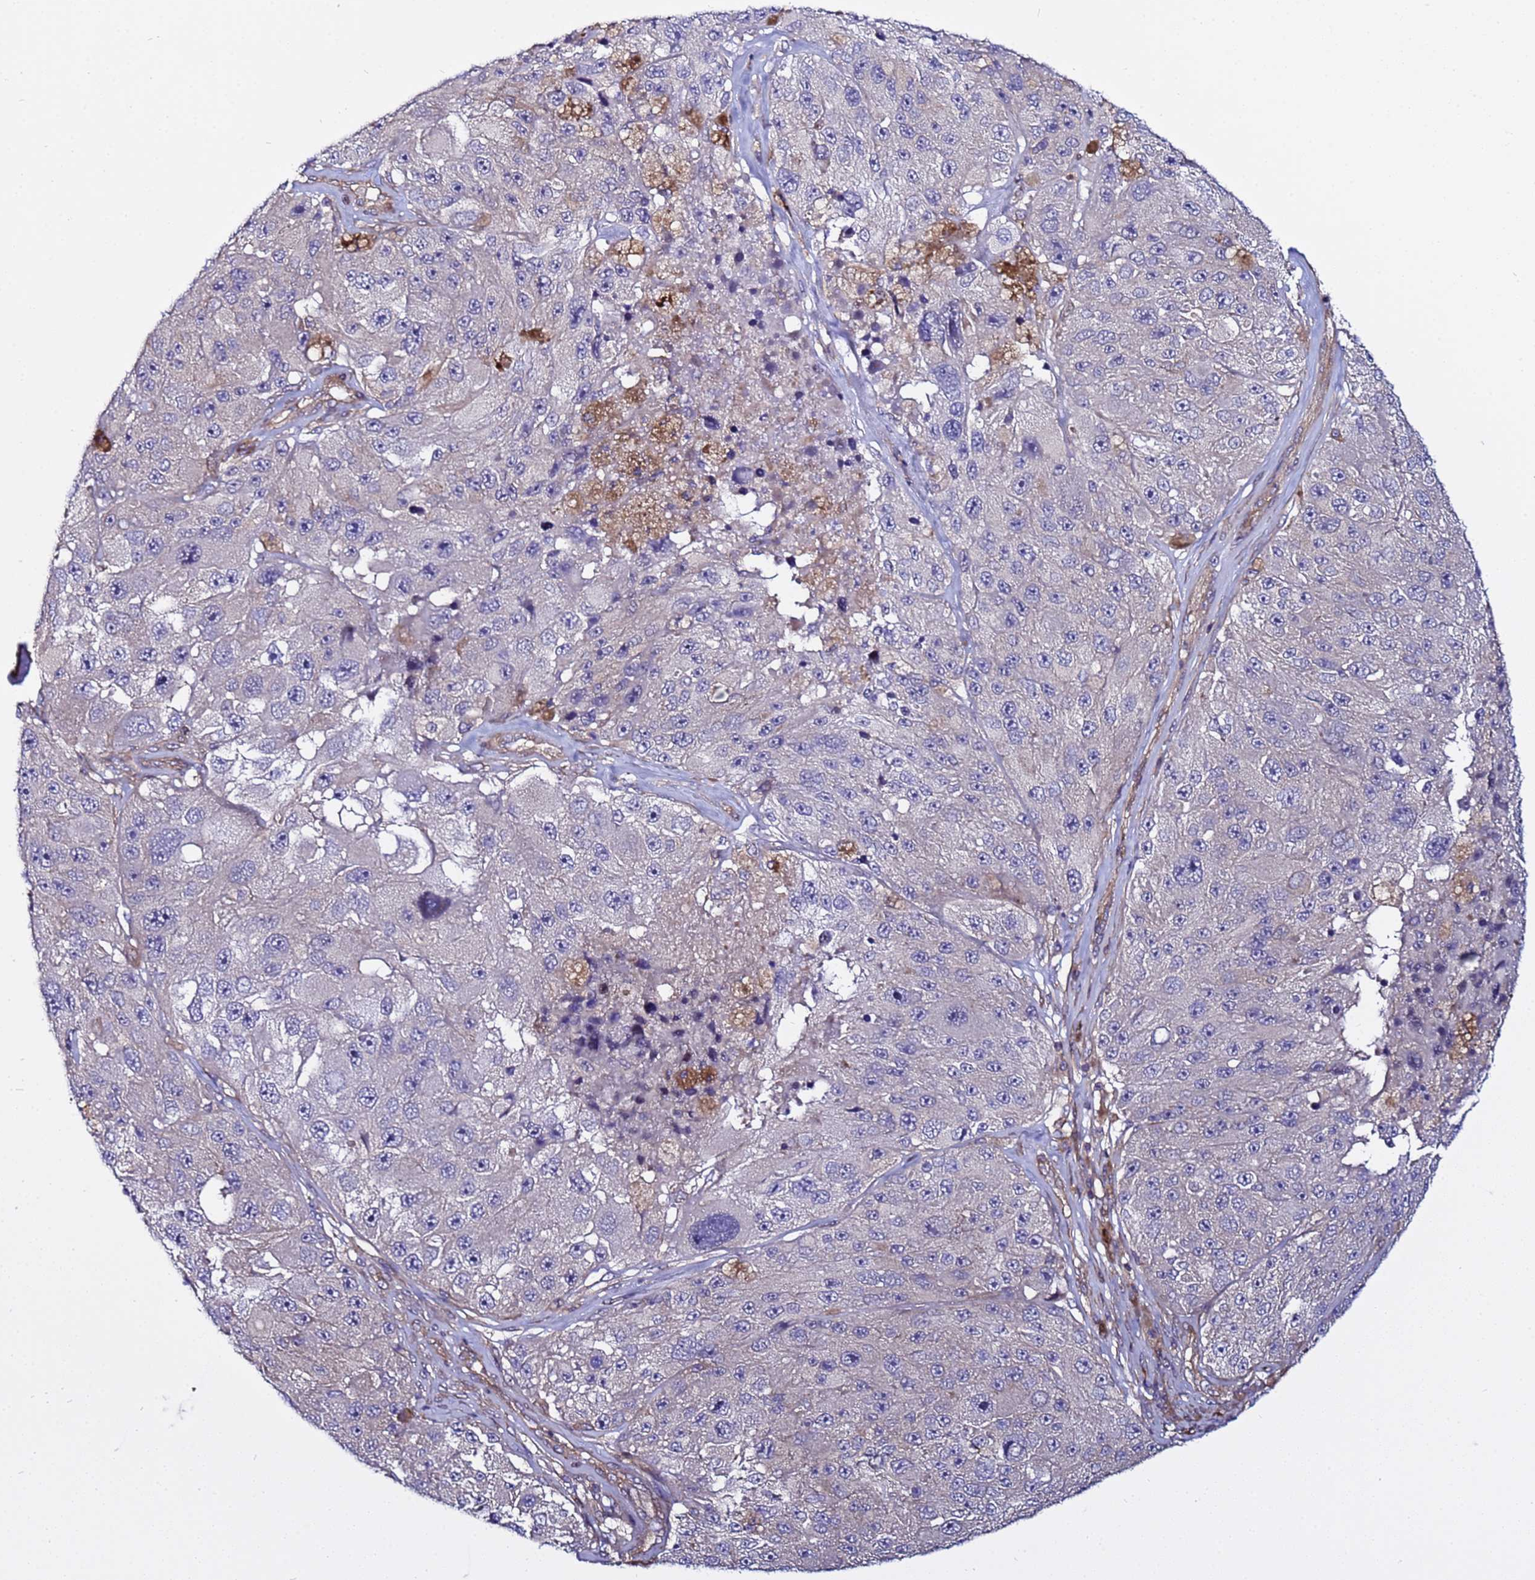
{"staining": {"intensity": "negative", "quantity": "none", "location": "none"}, "tissue": "melanoma", "cell_type": "Tumor cells", "image_type": "cancer", "snomed": [{"axis": "morphology", "description": "Malignant melanoma, Metastatic site"}, {"axis": "topography", "description": "Lymph node"}], "caption": "This is a image of immunohistochemistry (IHC) staining of malignant melanoma (metastatic site), which shows no positivity in tumor cells. (Stains: DAB (3,3'-diaminobenzidine) immunohistochemistry with hematoxylin counter stain, Microscopy: brightfield microscopy at high magnification).", "gene": "STK38", "patient": {"sex": "male", "age": 62}}